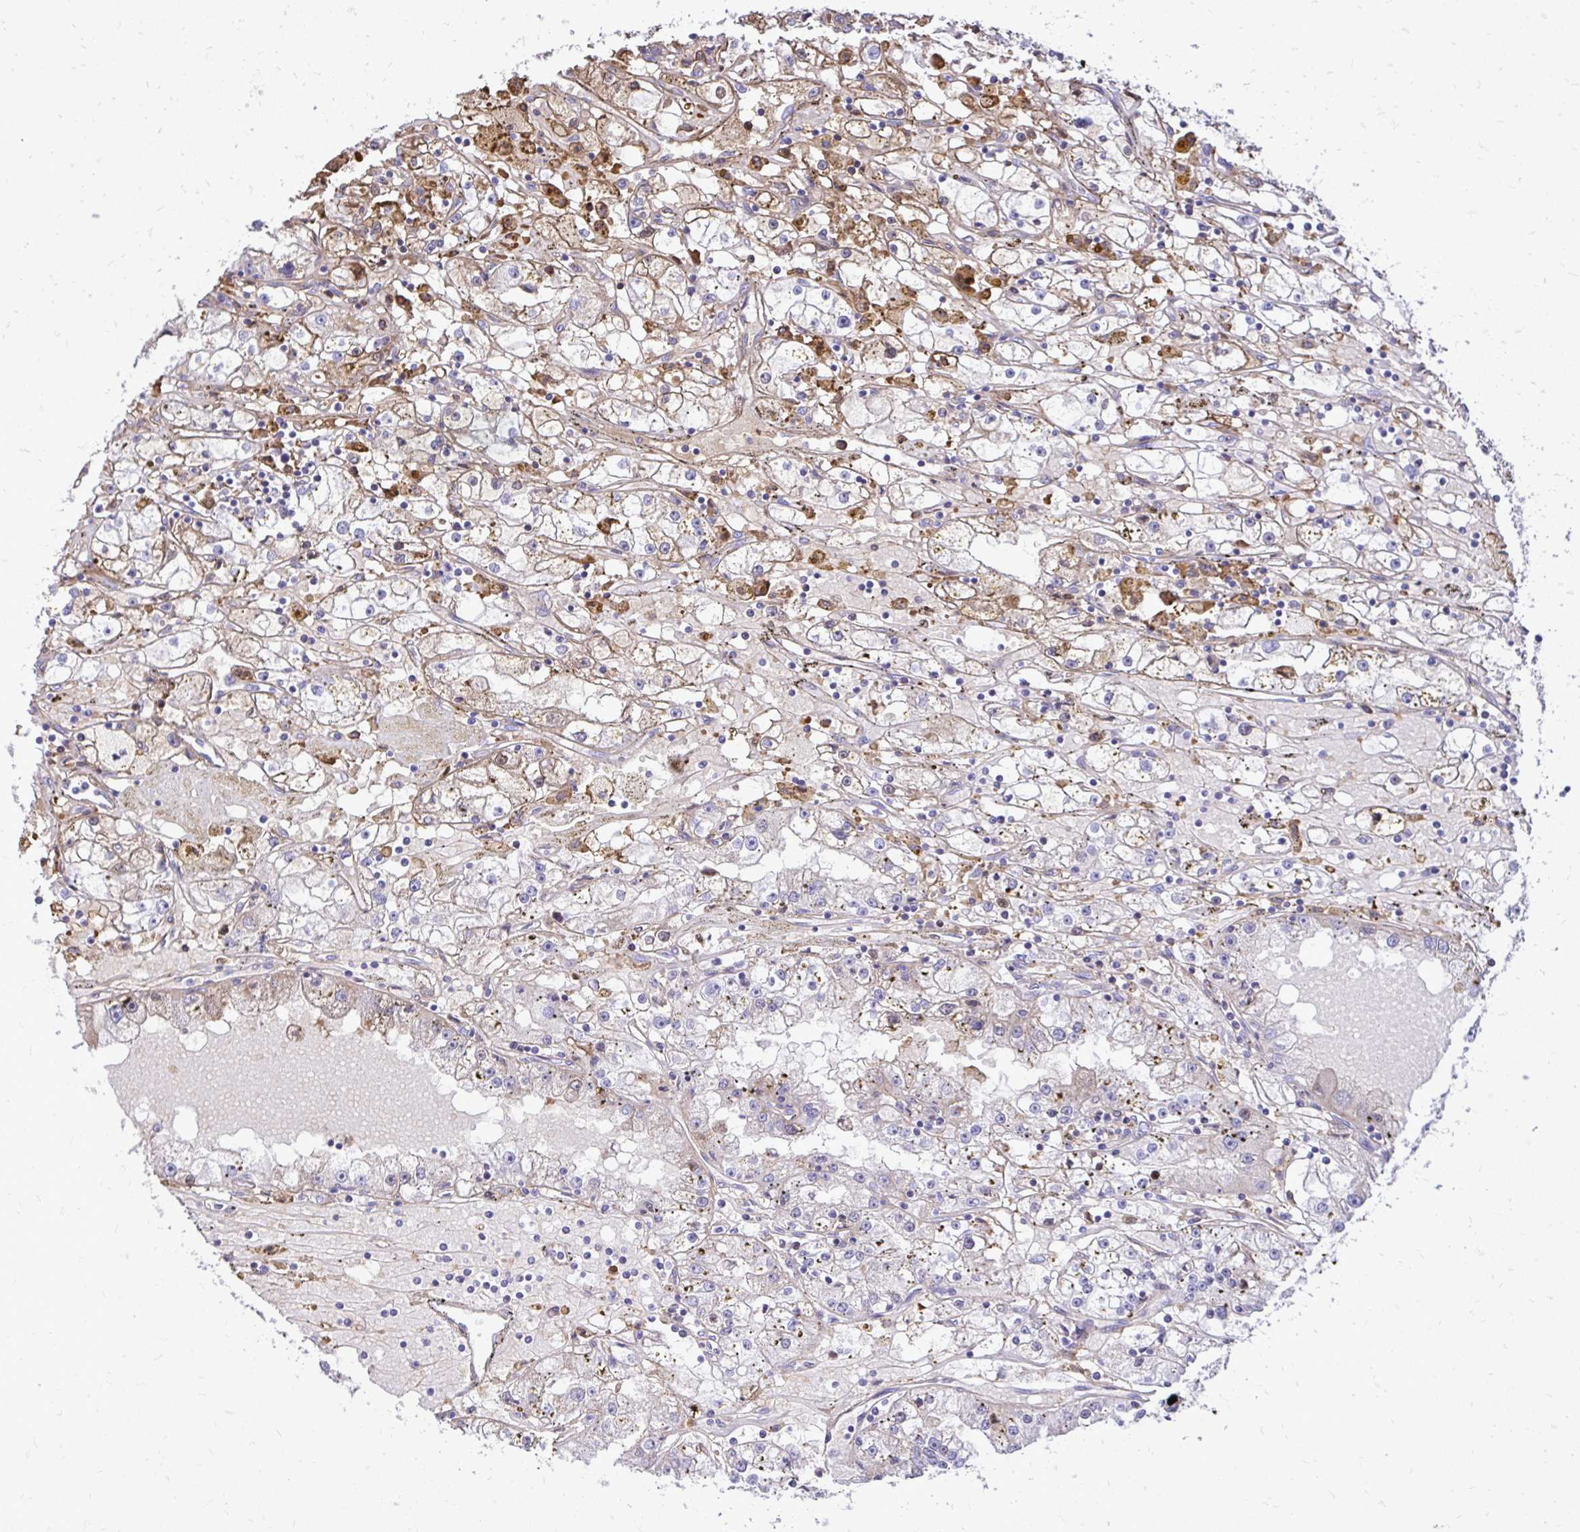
{"staining": {"intensity": "moderate", "quantity": "<25%", "location": "cytoplasmic/membranous"}, "tissue": "renal cancer", "cell_type": "Tumor cells", "image_type": "cancer", "snomed": [{"axis": "morphology", "description": "Adenocarcinoma, NOS"}, {"axis": "topography", "description": "Kidney"}], "caption": "Moderate cytoplasmic/membranous expression for a protein is present in about <25% of tumor cells of renal cancer (adenocarcinoma) using immunohistochemistry (IHC).", "gene": "ATP13A2", "patient": {"sex": "male", "age": 56}}